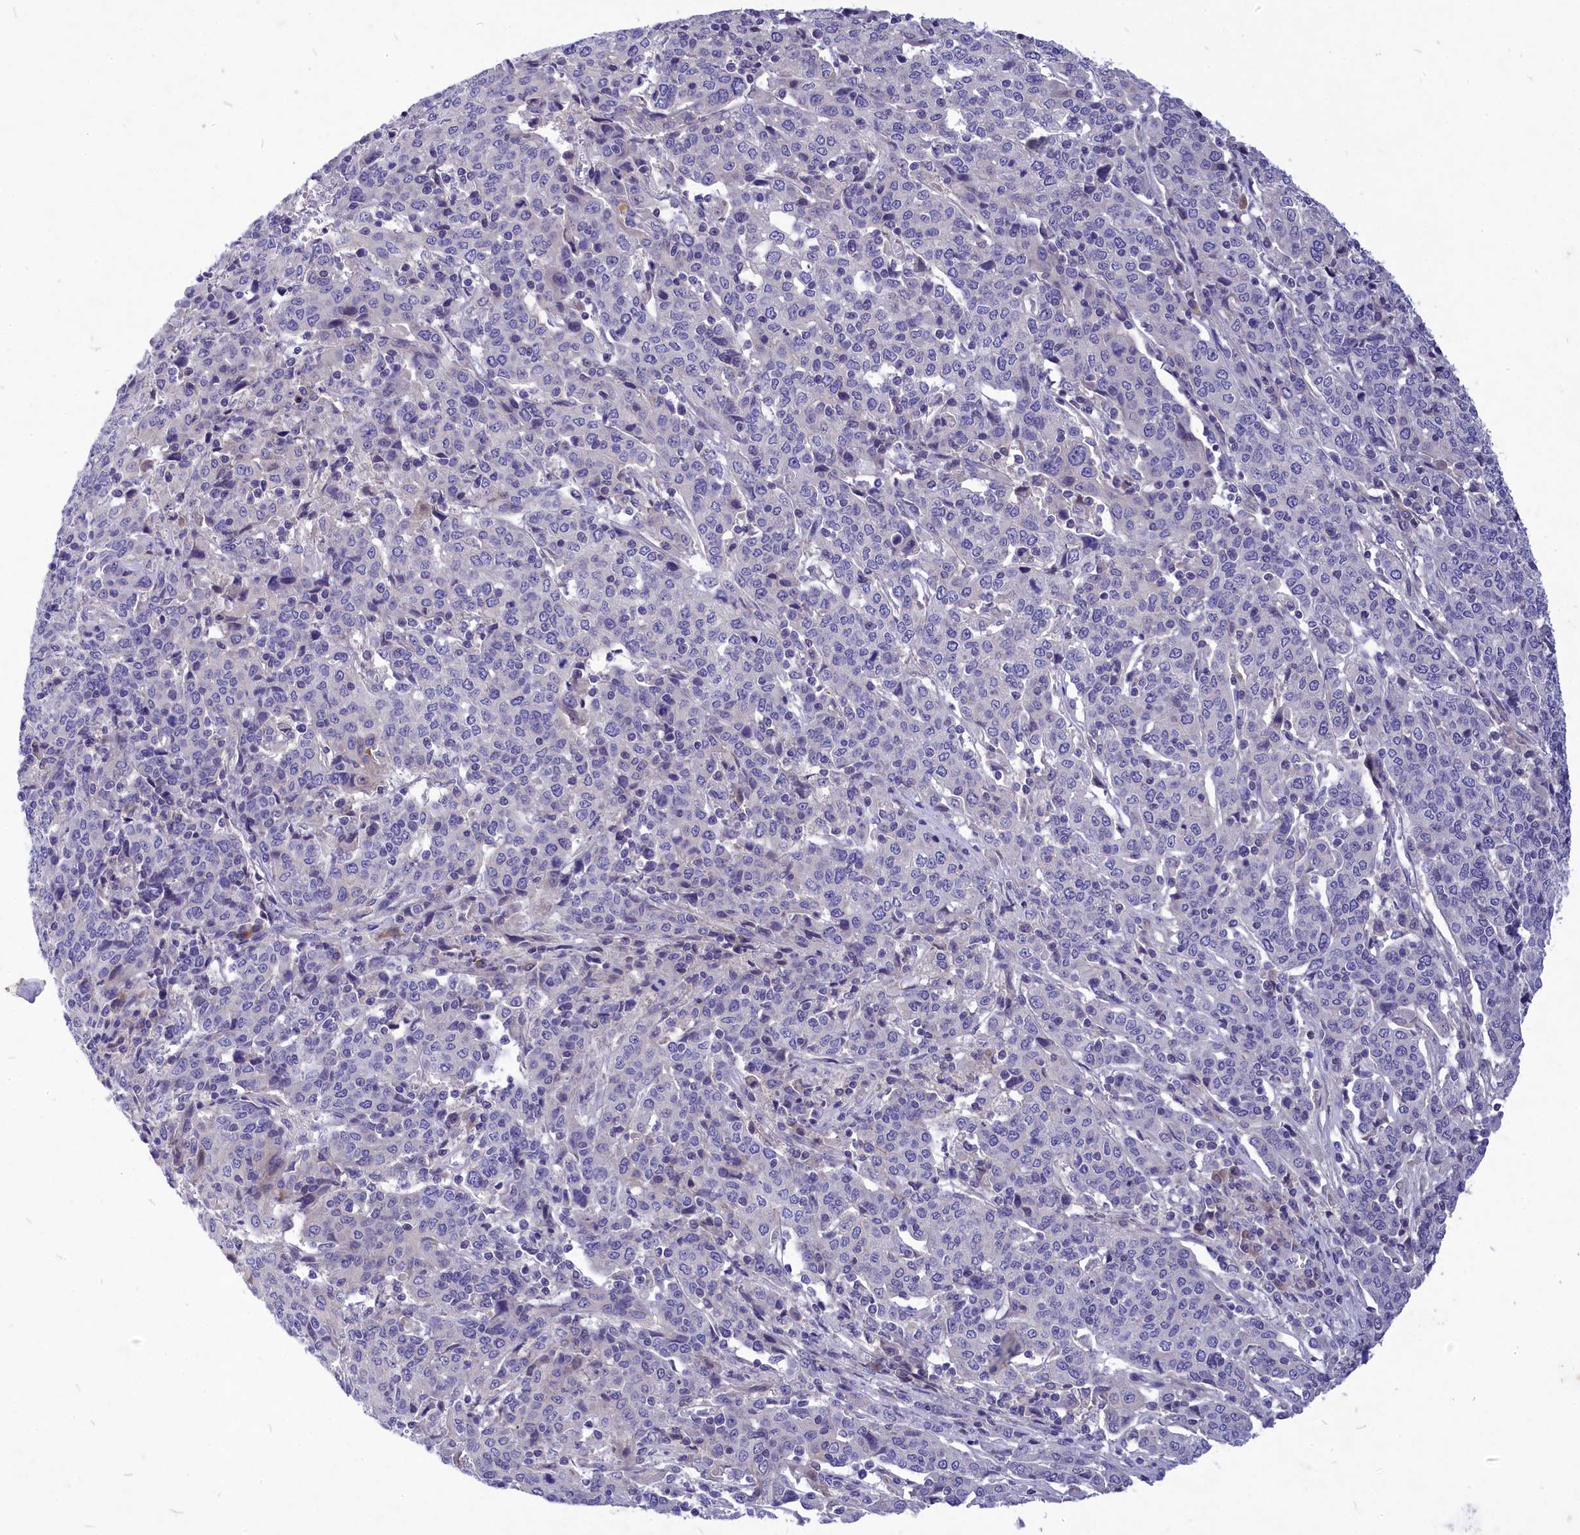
{"staining": {"intensity": "negative", "quantity": "none", "location": "none"}, "tissue": "cervical cancer", "cell_type": "Tumor cells", "image_type": "cancer", "snomed": [{"axis": "morphology", "description": "Squamous cell carcinoma, NOS"}, {"axis": "topography", "description": "Cervix"}], "caption": "High magnification brightfield microscopy of cervical cancer stained with DAB (3,3'-diaminobenzidine) (brown) and counterstained with hematoxylin (blue): tumor cells show no significant expression.", "gene": "DEFB119", "patient": {"sex": "female", "age": 67}}